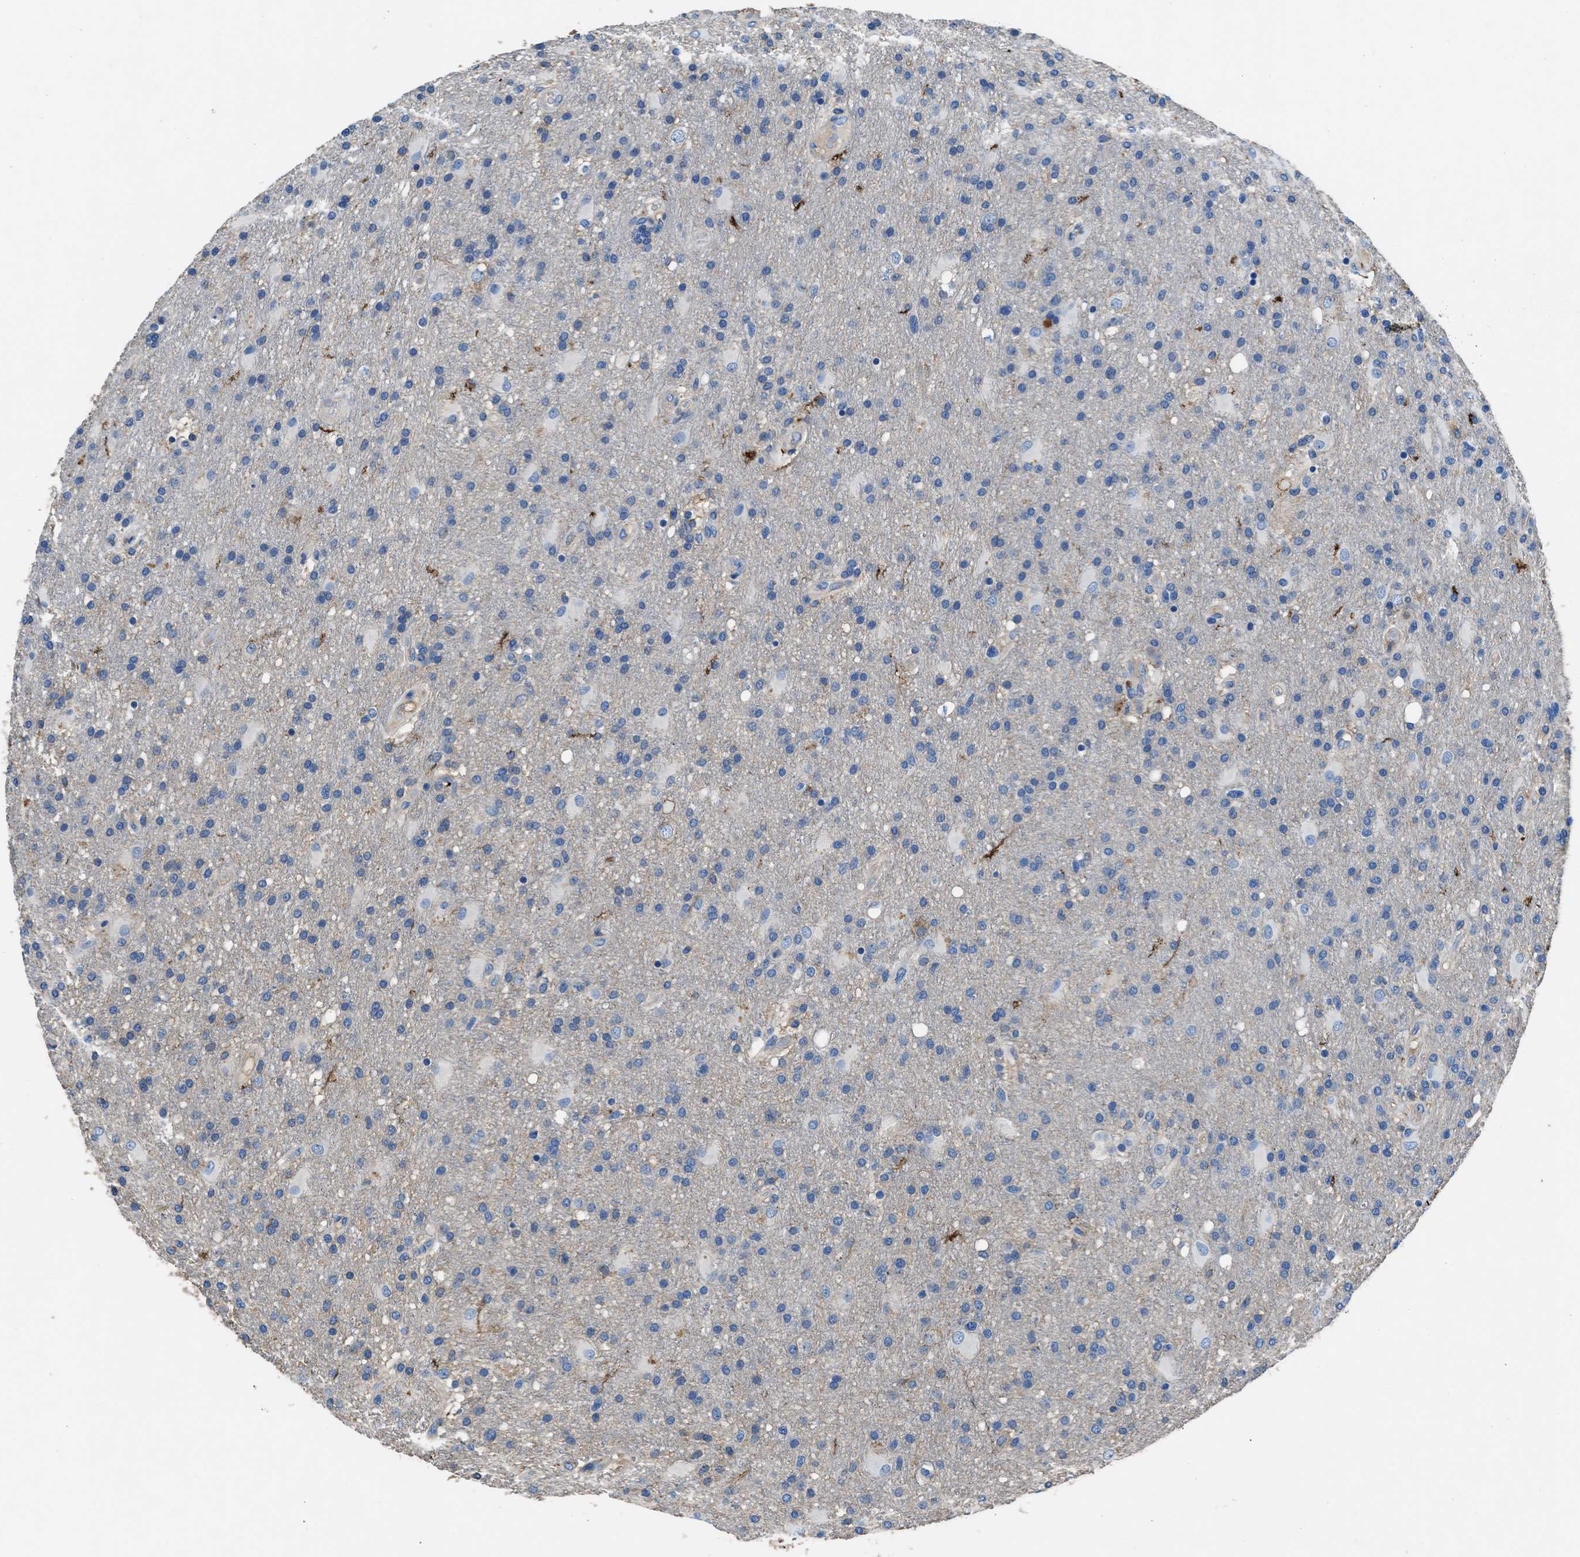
{"staining": {"intensity": "negative", "quantity": "none", "location": "none"}, "tissue": "glioma", "cell_type": "Tumor cells", "image_type": "cancer", "snomed": [{"axis": "morphology", "description": "Glioma, malignant, High grade"}, {"axis": "topography", "description": "Brain"}], "caption": "Tumor cells are negative for brown protein staining in malignant glioma (high-grade).", "gene": "KCNQ4", "patient": {"sex": "male", "age": 72}}